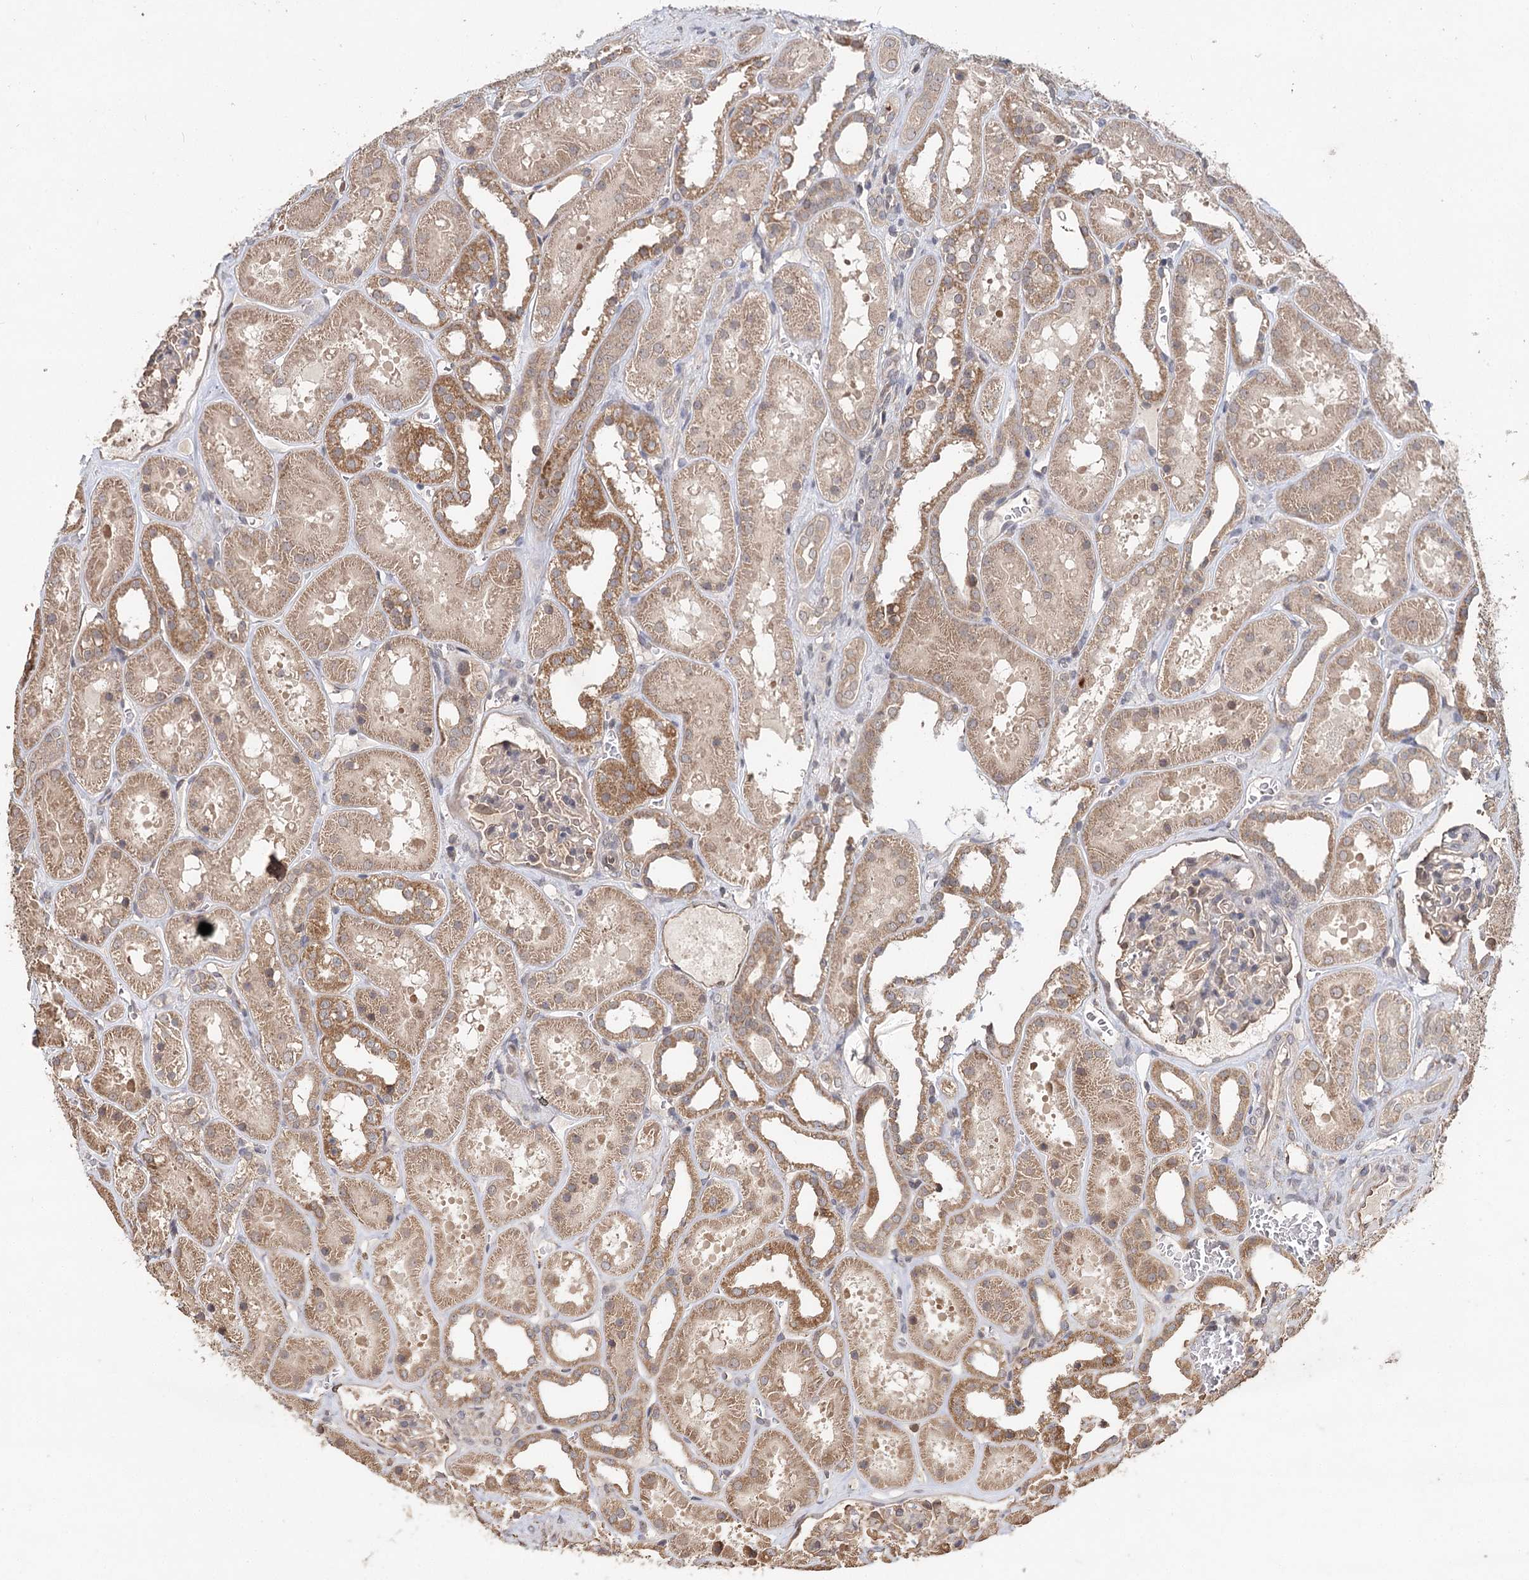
{"staining": {"intensity": "weak", "quantity": "25%-75%", "location": "cytoplasmic/membranous"}, "tissue": "kidney", "cell_type": "Cells in glomeruli", "image_type": "normal", "snomed": [{"axis": "morphology", "description": "Normal tissue, NOS"}, {"axis": "topography", "description": "Kidney"}], "caption": "DAB (3,3'-diaminobenzidine) immunohistochemical staining of unremarkable human kidney displays weak cytoplasmic/membranous protein positivity in about 25%-75% of cells in glomeruli. (Stains: DAB (3,3'-diaminobenzidine) in brown, nuclei in blue, Microscopy: brightfield microscopy at high magnification).", "gene": "NOPCHAP1", "patient": {"sex": "female", "age": 41}}